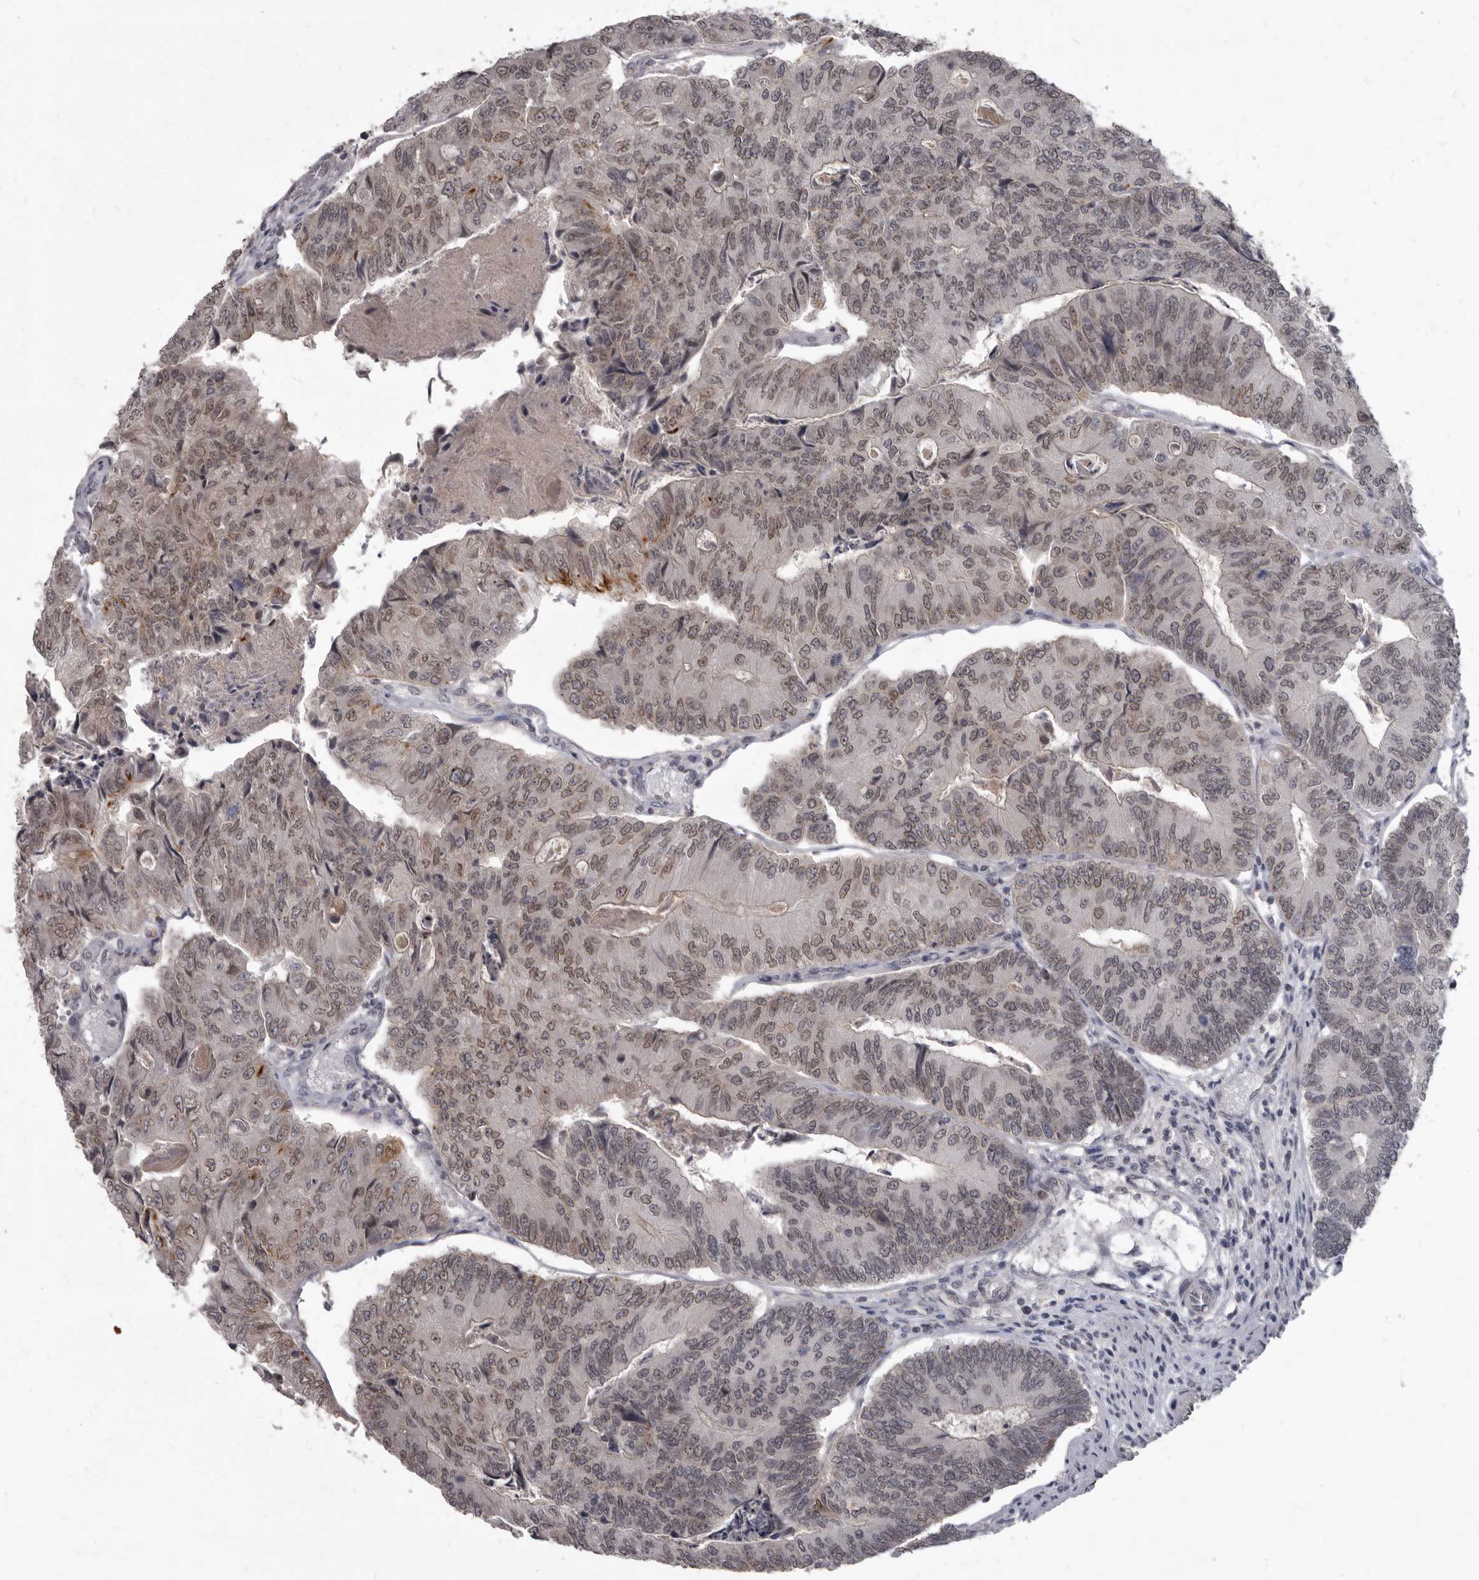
{"staining": {"intensity": "weak", "quantity": "25%-75%", "location": "nuclear"}, "tissue": "colorectal cancer", "cell_type": "Tumor cells", "image_type": "cancer", "snomed": [{"axis": "morphology", "description": "Adenocarcinoma, NOS"}, {"axis": "topography", "description": "Colon"}], "caption": "Protein staining displays weak nuclear positivity in about 25%-75% of tumor cells in colorectal cancer.", "gene": "SULT1E1", "patient": {"sex": "female", "age": 67}}